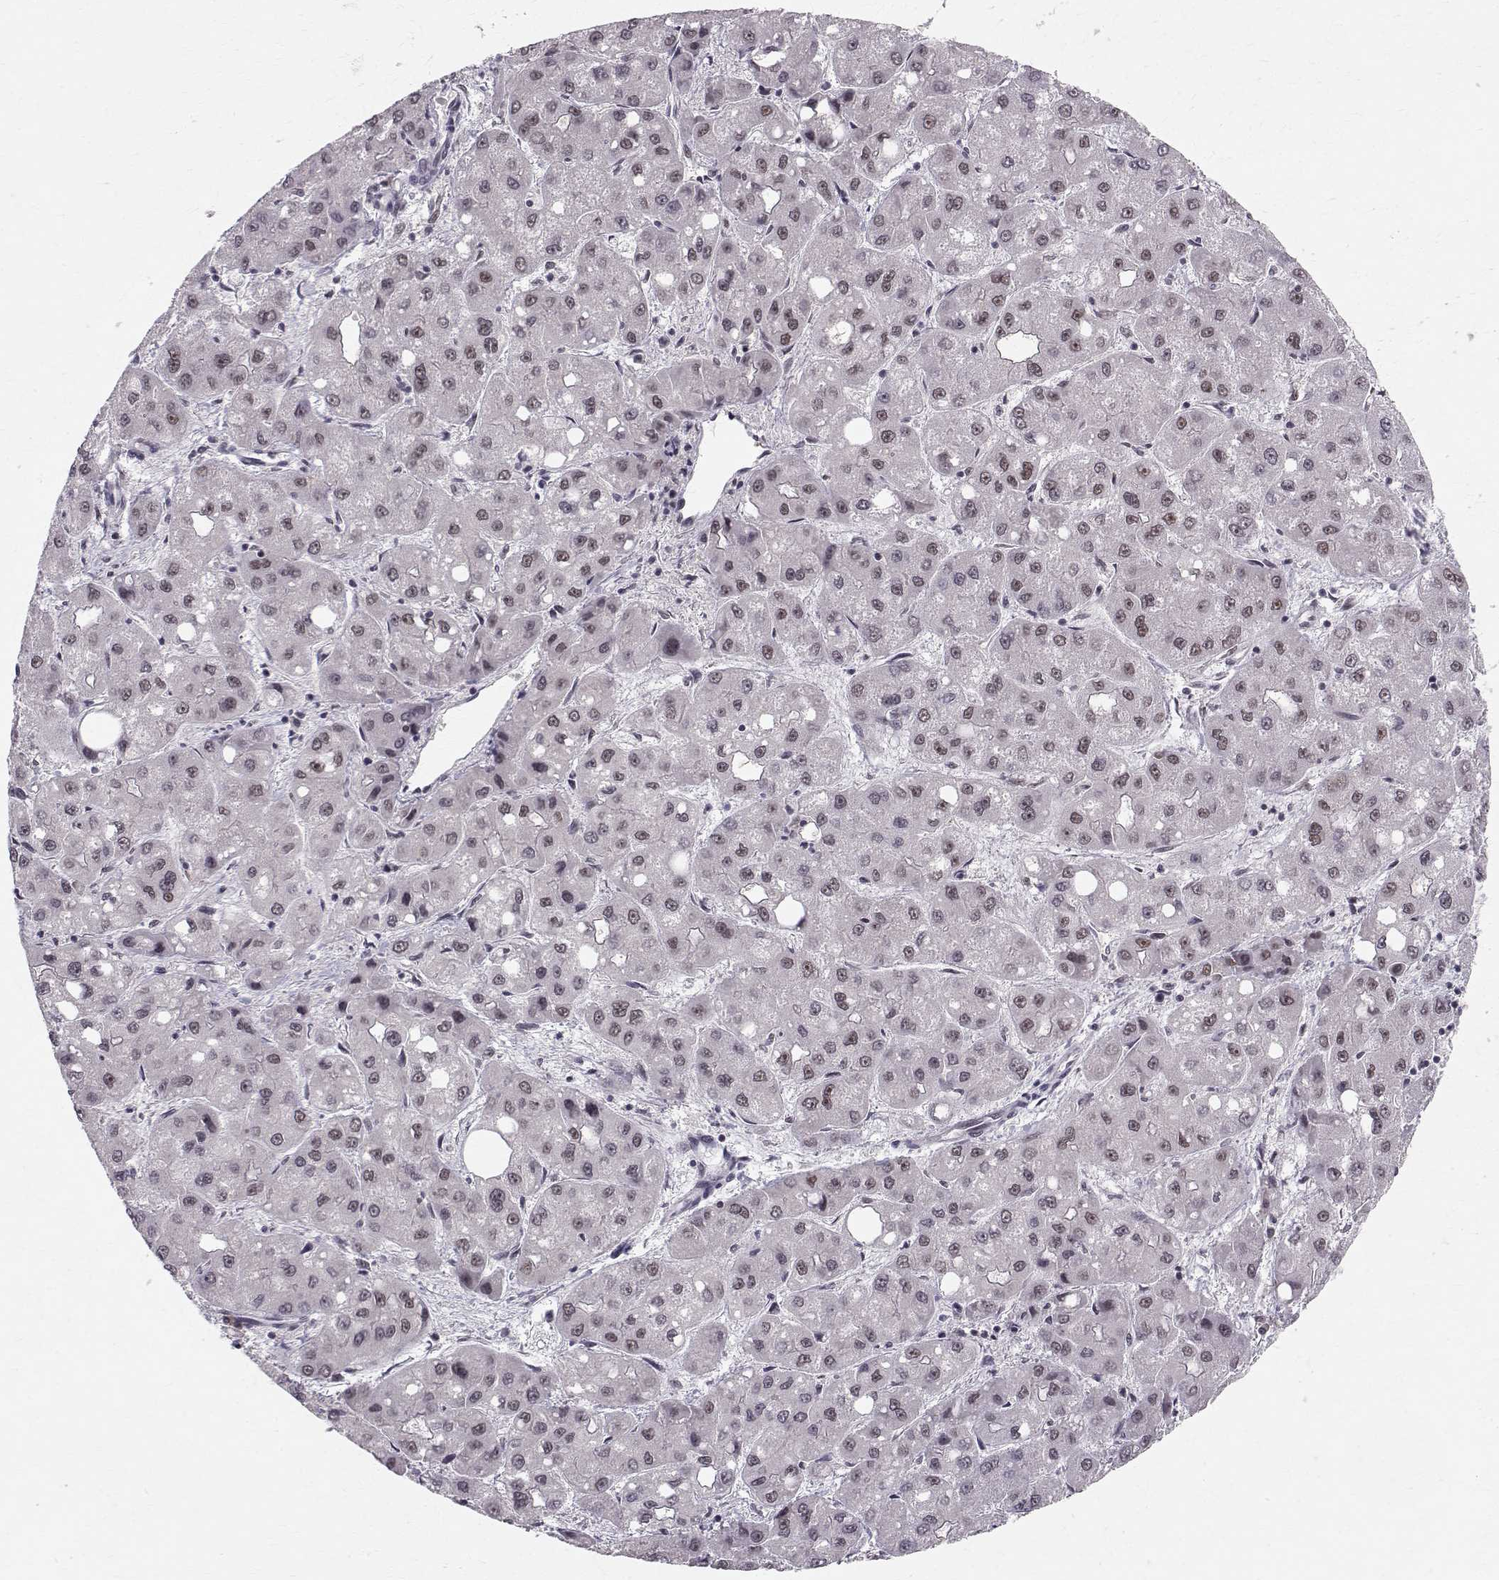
{"staining": {"intensity": "moderate", "quantity": "<25%", "location": "nuclear"}, "tissue": "liver cancer", "cell_type": "Tumor cells", "image_type": "cancer", "snomed": [{"axis": "morphology", "description": "Carcinoma, Hepatocellular, NOS"}, {"axis": "topography", "description": "Liver"}], "caption": "An IHC micrograph of neoplastic tissue is shown. Protein staining in brown labels moderate nuclear positivity in liver hepatocellular carcinoma within tumor cells.", "gene": "RPP38", "patient": {"sex": "male", "age": 73}}